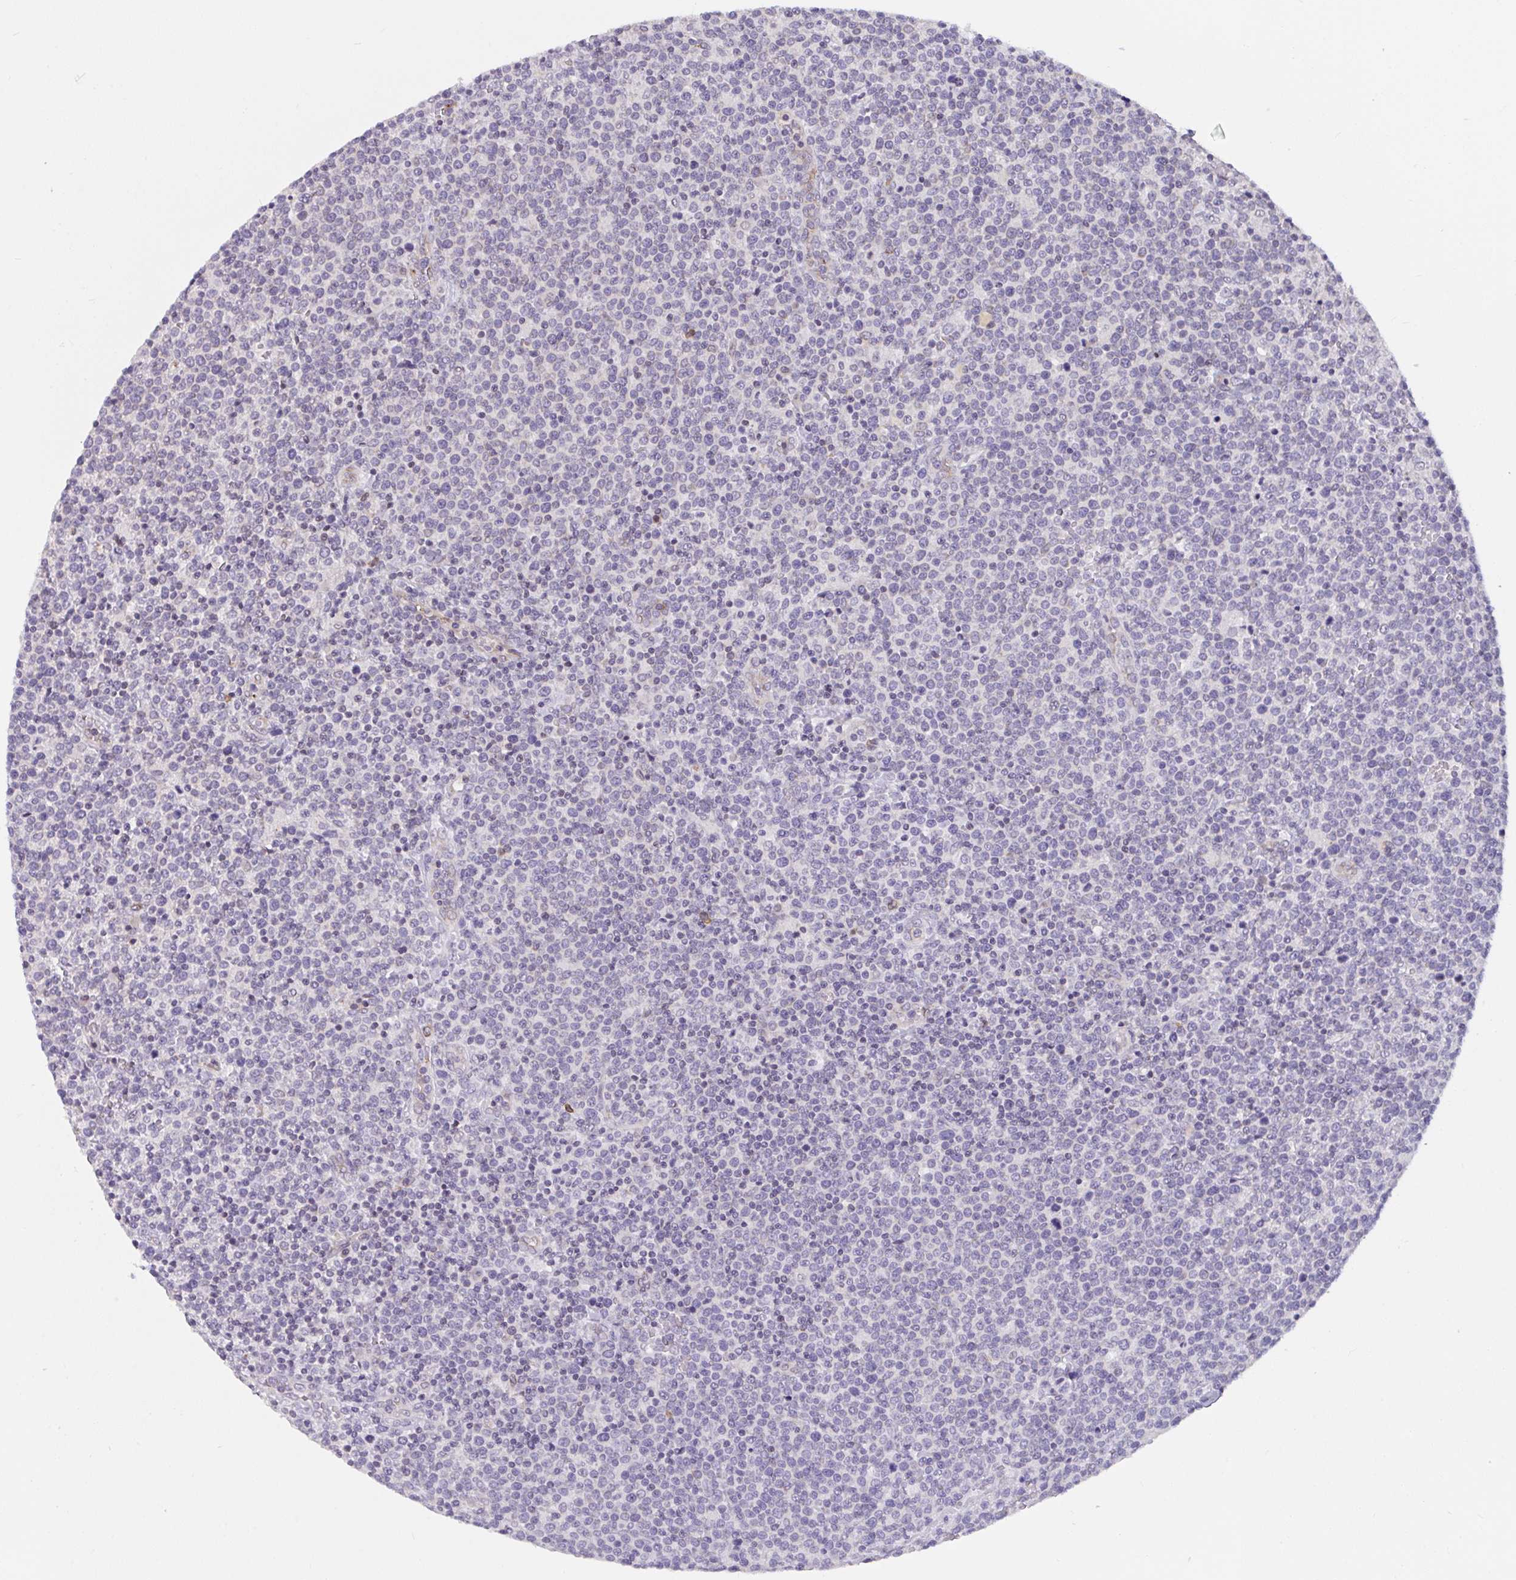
{"staining": {"intensity": "negative", "quantity": "none", "location": "none"}, "tissue": "lymphoma", "cell_type": "Tumor cells", "image_type": "cancer", "snomed": [{"axis": "morphology", "description": "Malignant lymphoma, non-Hodgkin's type, High grade"}, {"axis": "topography", "description": "Lymph node"}], "caption": "Image shows no protein positivity in tumor cells of lymphoma tissue. The staining is performed using DAB brown chromogen with nuclei counter-stained in using hematoxylin.", "gene": "SEMA6B", "patient": {"sex": "male", "age": 61}}